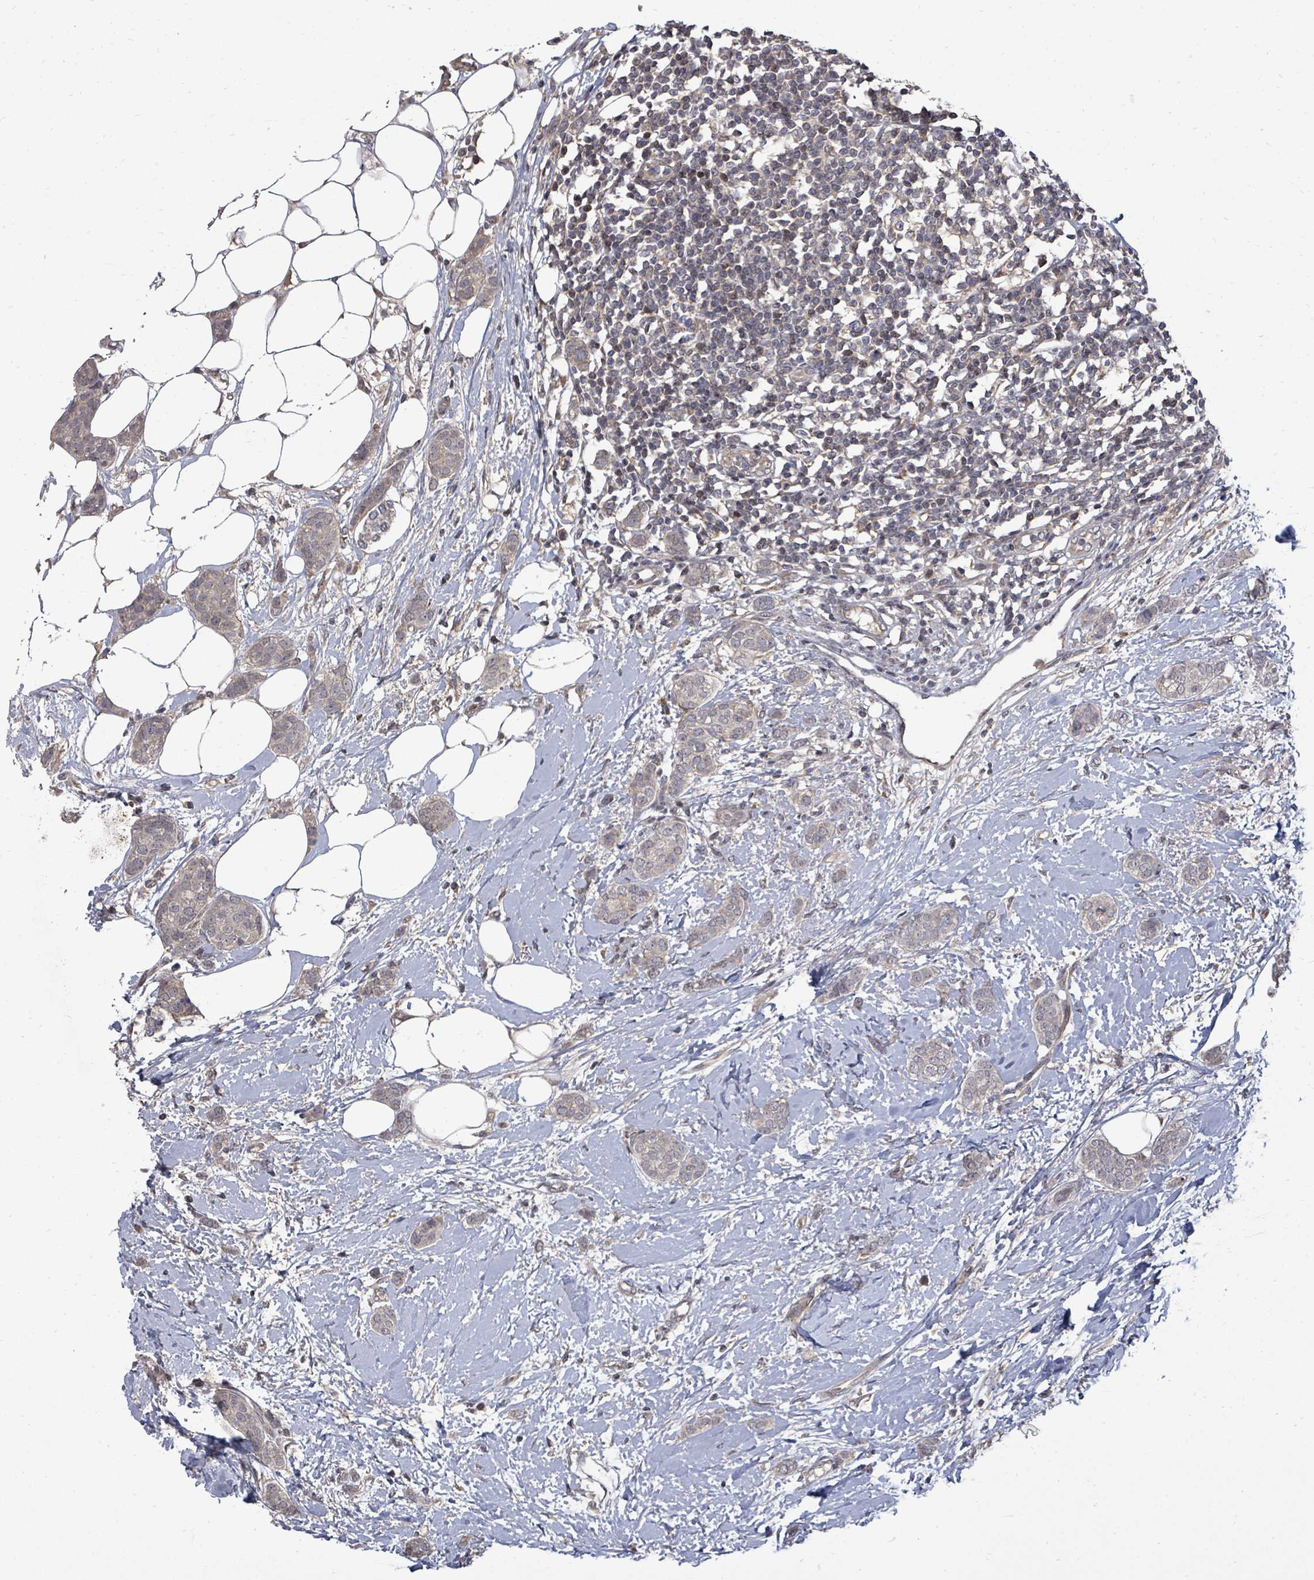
{"staining": {"intensity": "weak", "quantity": ">75%", "location": "cytoplasmic/membranous"}, "tissue": "breast cancer", "cell_type": "Tumor cells", "image_type": "cancer", "snomed": [{"axis": "morphology", "description": "Duct carcinoma"}, {"axis": "topography", "description": "Breast"}], "caption": "A brown stain labels weak cytoplasmic/membranous staining of a protein in human infiltrating ductal carcinoma (breast) tumor cells.", "gene": "KRTAP27-1", "patient": {"sex": "female", "age": 72}}